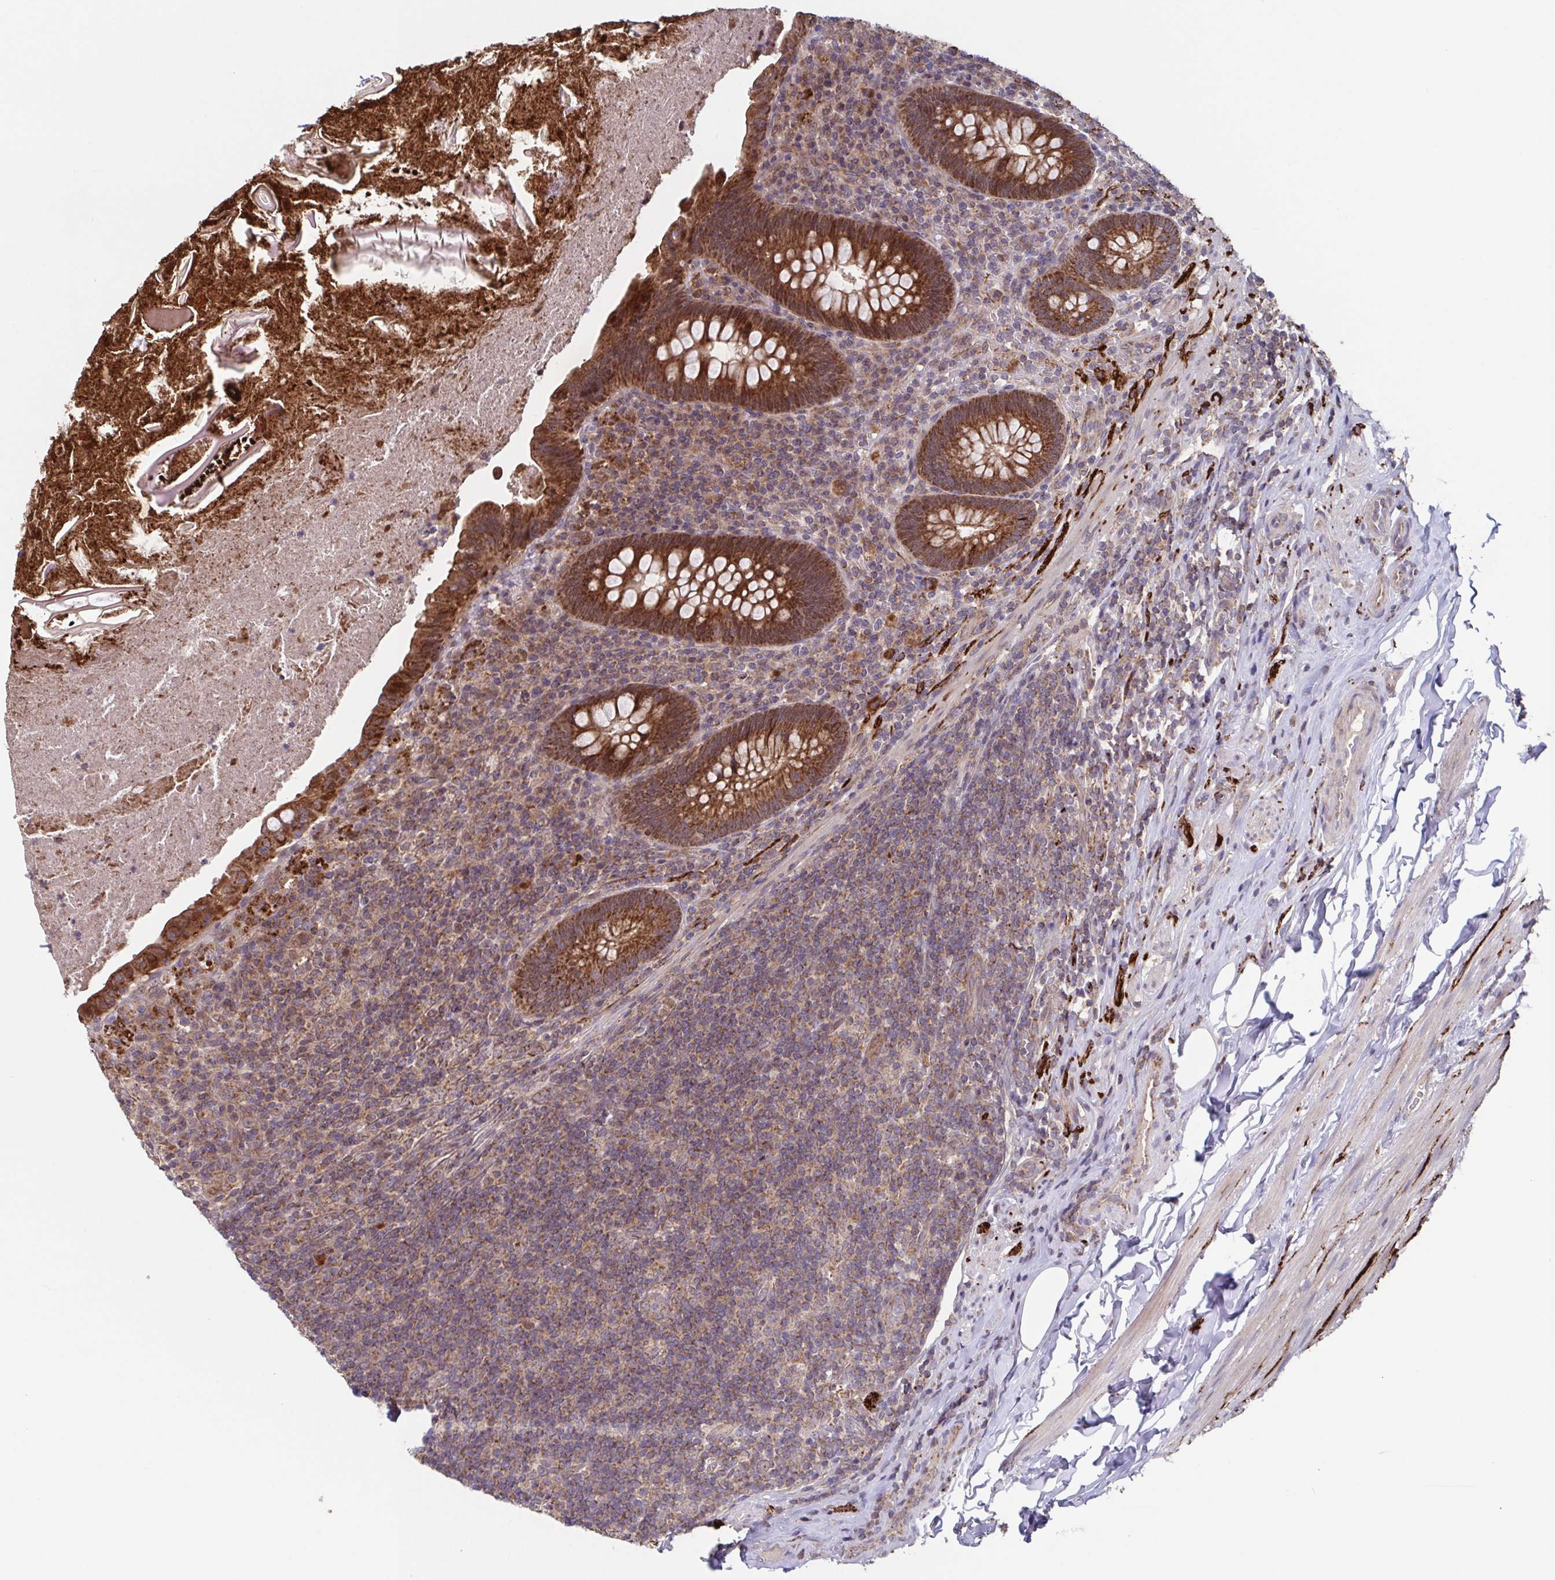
{"staining": {"intensity": "strong", "quantity": ">75%", "location": "cytoplasmic/membranous"}, "tissue": "appendix", "cell_type": "Glandular cells", "image_type": "normal", "snomed": [{"axis": "morphology", "description": "Normal tissue, NOS"}, {"axis": "topography", "description": "Appendix"}], "caption": "Brown immunohistochemical staining in unremarkable human appendix shows strong cytoplasmic/membranous expression in approximately >75% of glandular cells.", "gene": "TTC19", "patient": {"sex": "male", "age": 47}}